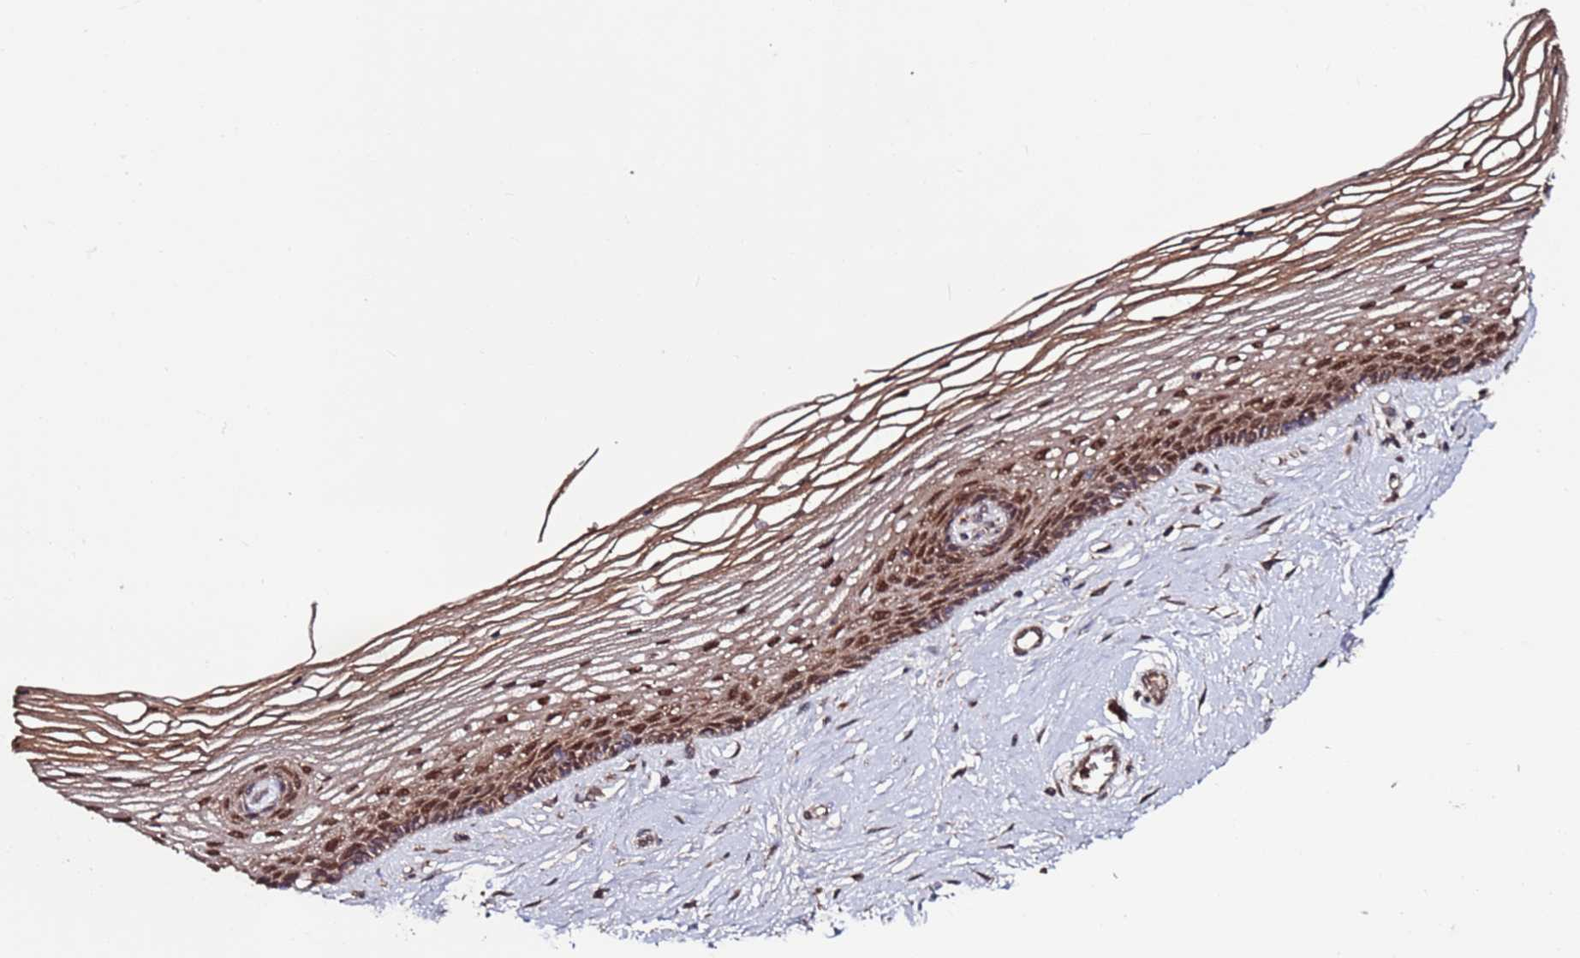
{"staining": {"intensity": "moderate", "quantity": ">75%", "location": "cytoplasmic/membranous,nuclear"}, "tissue": "vagina", "cell_type": "Squamous epithelial cells", "image_type": "normal", "snomed": [{"axis": "morphology", "description": "Normal tissue, NOS"}, {"axis": "topography", "description": "Vagina"}], "caption": "A brown stain highlights moderate cytoplasmic/membranous,nuclear staining of a protein in squamous epithelial cells of benign human vagina.", "gene": "PRR7", "patient": {"sex": "female", "age": 46}}